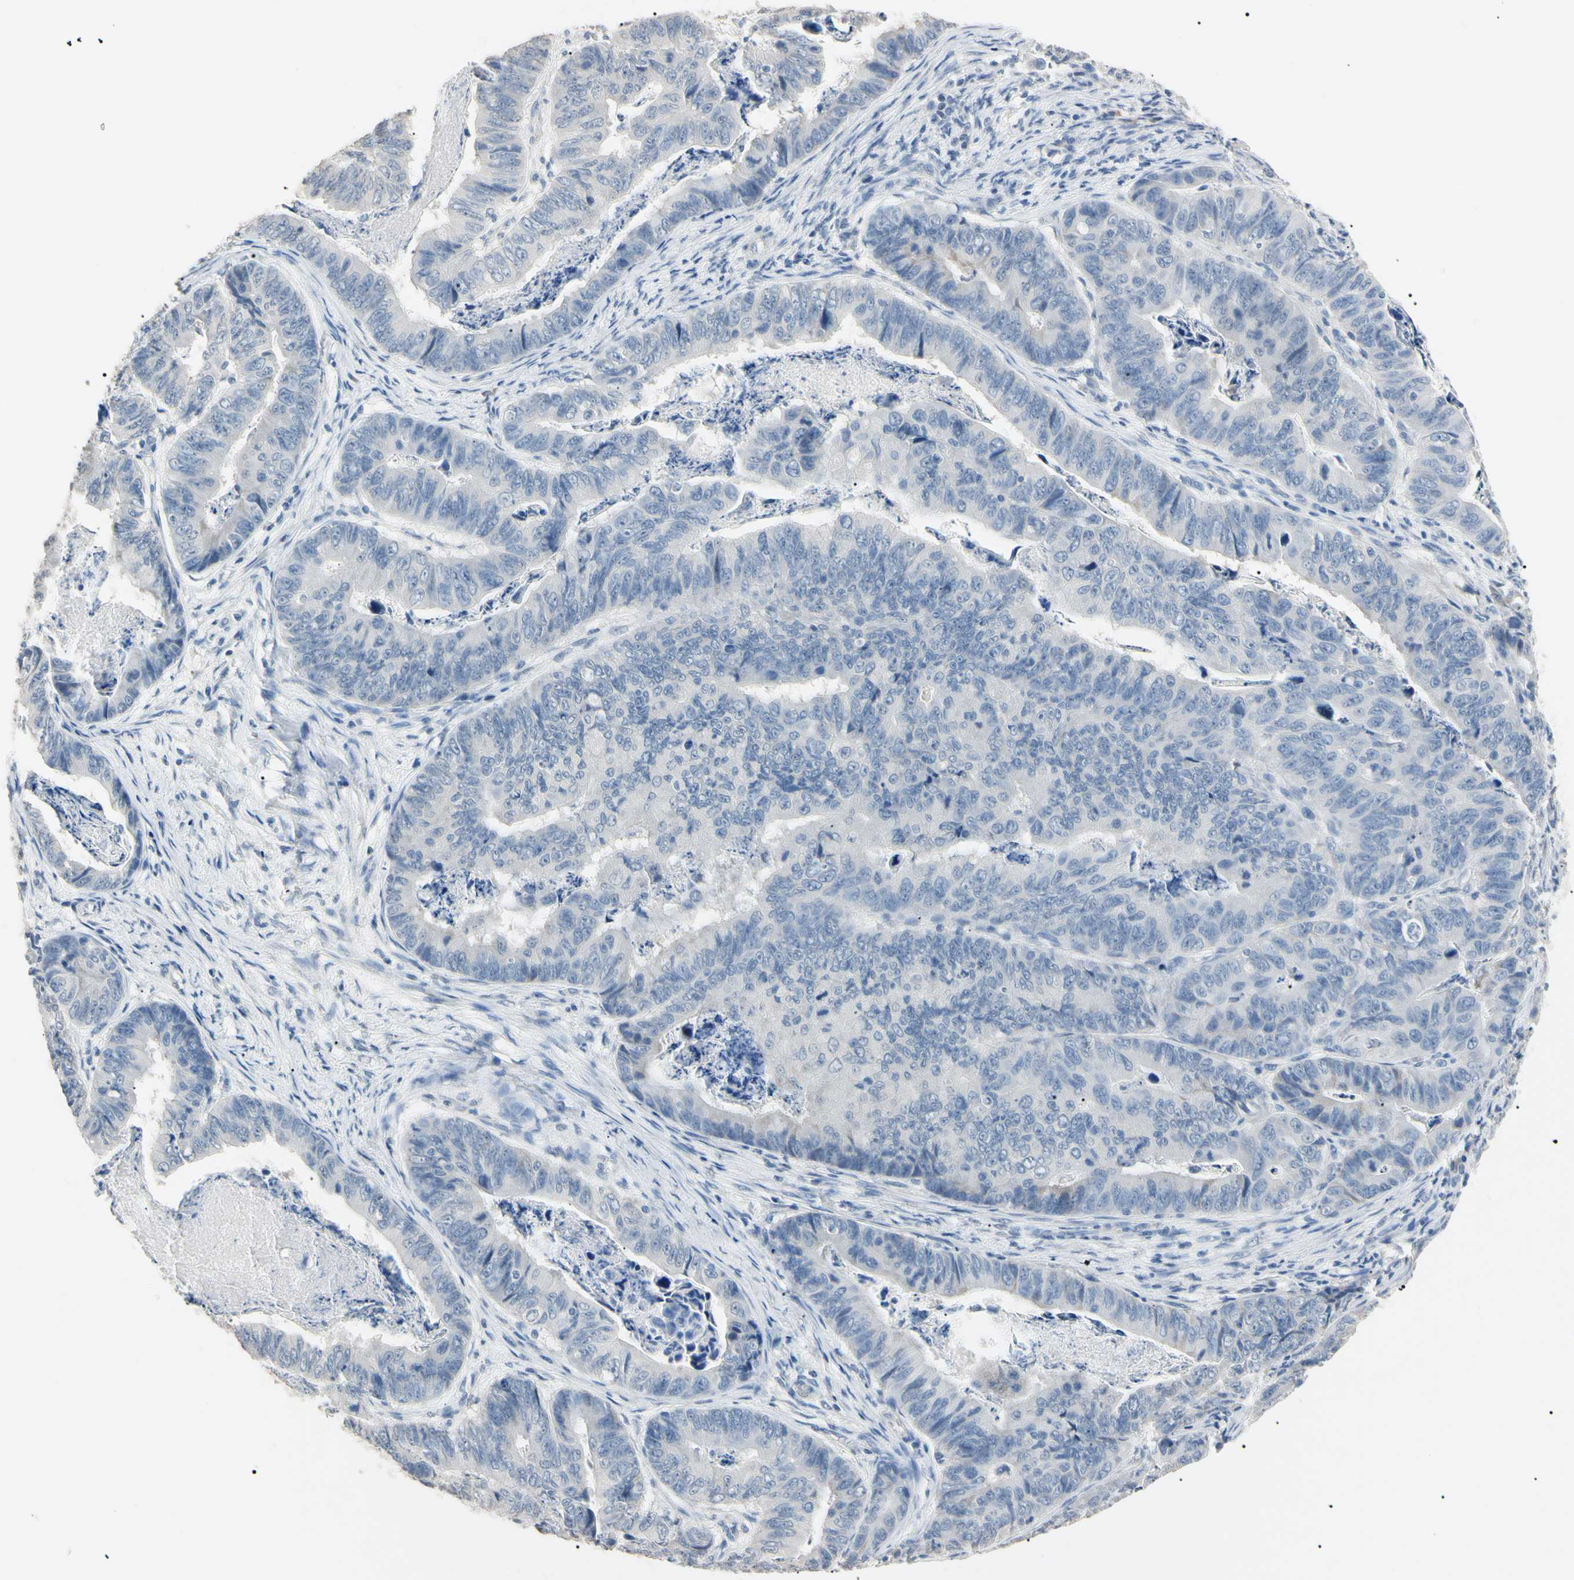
{"staining": {"intensity": "negative", "quantity": "none", "location": "none"}, "tissue": "stomach cancer", "cell_type": "Tumor cells", "image_type": "cancer", "snomed": [{"axis": "morphology", "description": "Adenocarcinoma, NOS"}, {"axis": "topography", "description": "Stomach, lower"}], "caption": "High power microscopy histopathology image of an immunohistochemistry (IHC) histopathology image of stomach cancer (adenocarcinoma), revealing no significant expression in tumor cells.", "gene": "CGB3", "patient": {"sex": "male", "age": 77}}